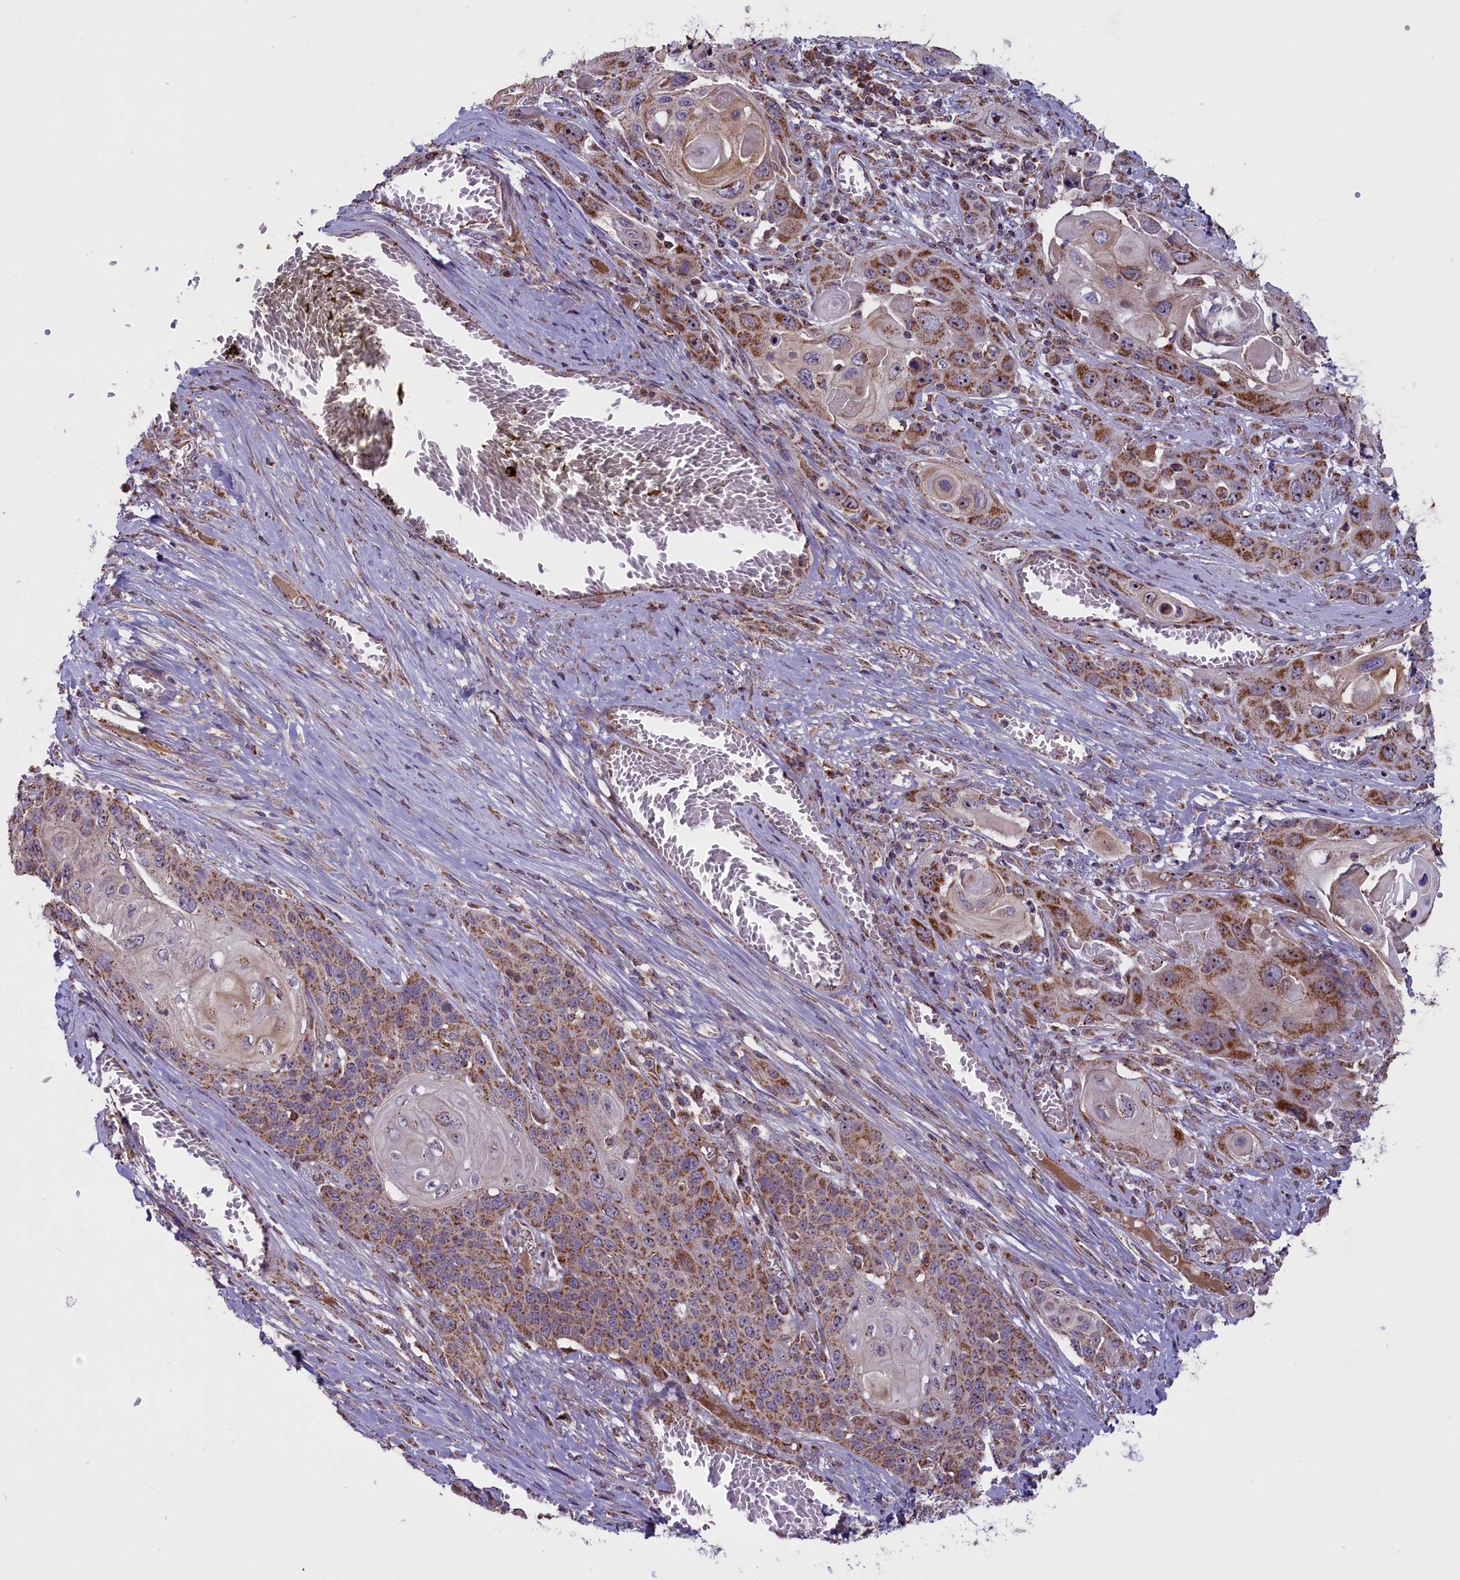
{"staining": {"intensity": "moderate", "quantity": ">75%", "location": "cytoplasmic/membranous"}, "tissue": "skin cancer", "cell_type": "Tumor cells", "image_type": "cancer", "snomed": [{"axis": "morphology", "description": "Squamous cell carcinoma, NOS"}, {"axis": "topography", "description": "Skin"}], "caption": "Immunohistochemistry (DAB) staining of skin squamous cell carcinoma displays moderate cytoplasmic/membranous protein expression in about >75% of tumor cells. The staining was performed using DAB to visualize the protein expression in brown, while the nuclei were stained in blue with hematoxylin (Magnification: 20x).", "gene": "GLRX5", "patient": {"sex": "male", "age": 55}}